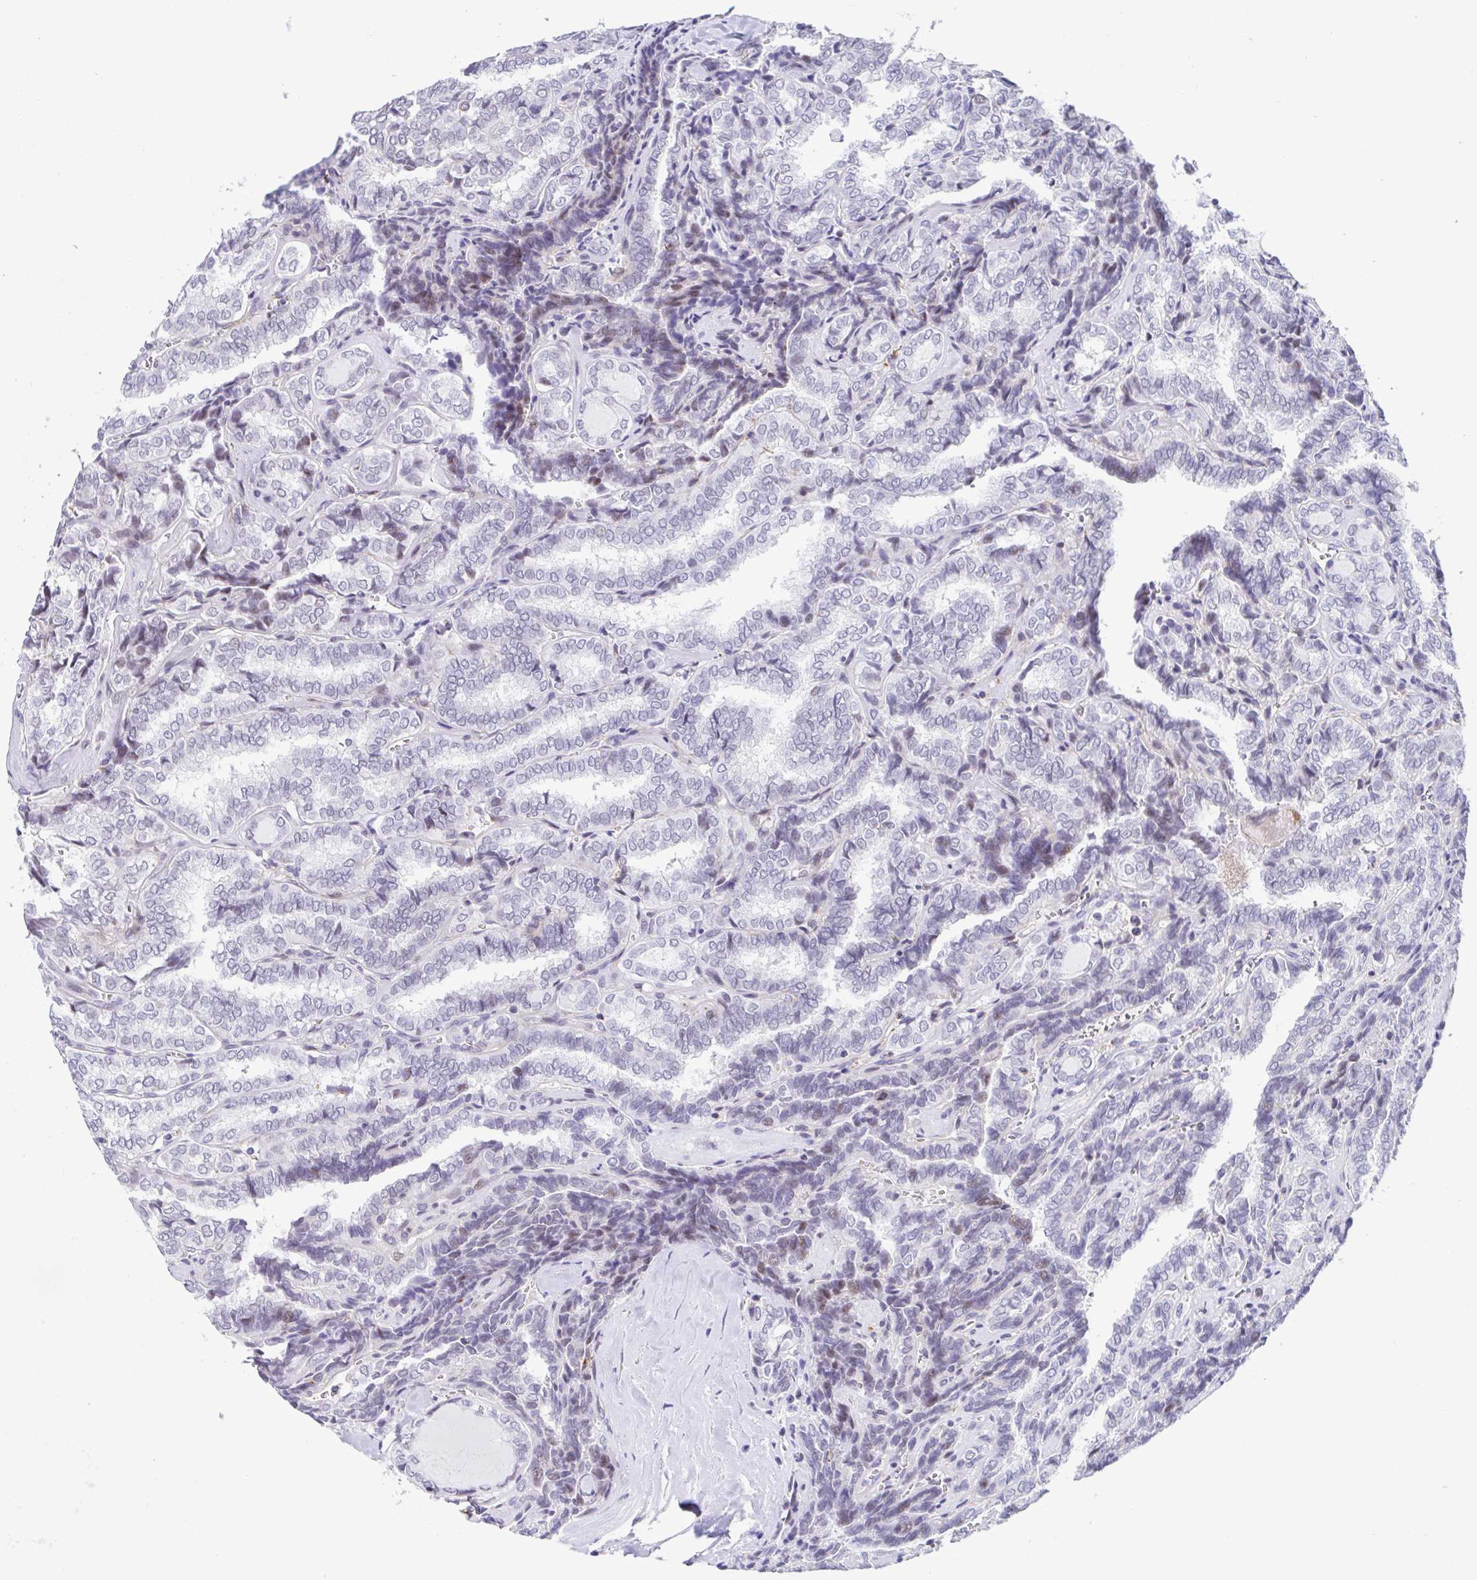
{"staining": {"intensity": "negative", "quantity": "none", "location": "none"}, "tissue": "thyroid cancer", "cell_type": "Tumor cells", "image_type": "cancer", "snomed": [{"axis": "morphology", "description": "Papillary adenocarcinoma, NOS"}, {"axis": "topography", "description": "Thyroid gland"}], "caption": "Tumor cells are negative for brown protein staining in thyroid cancer (papillary adenocarcinoma).", "gene": "WDR72", "patient": {"sex": "female", "age": 30}}